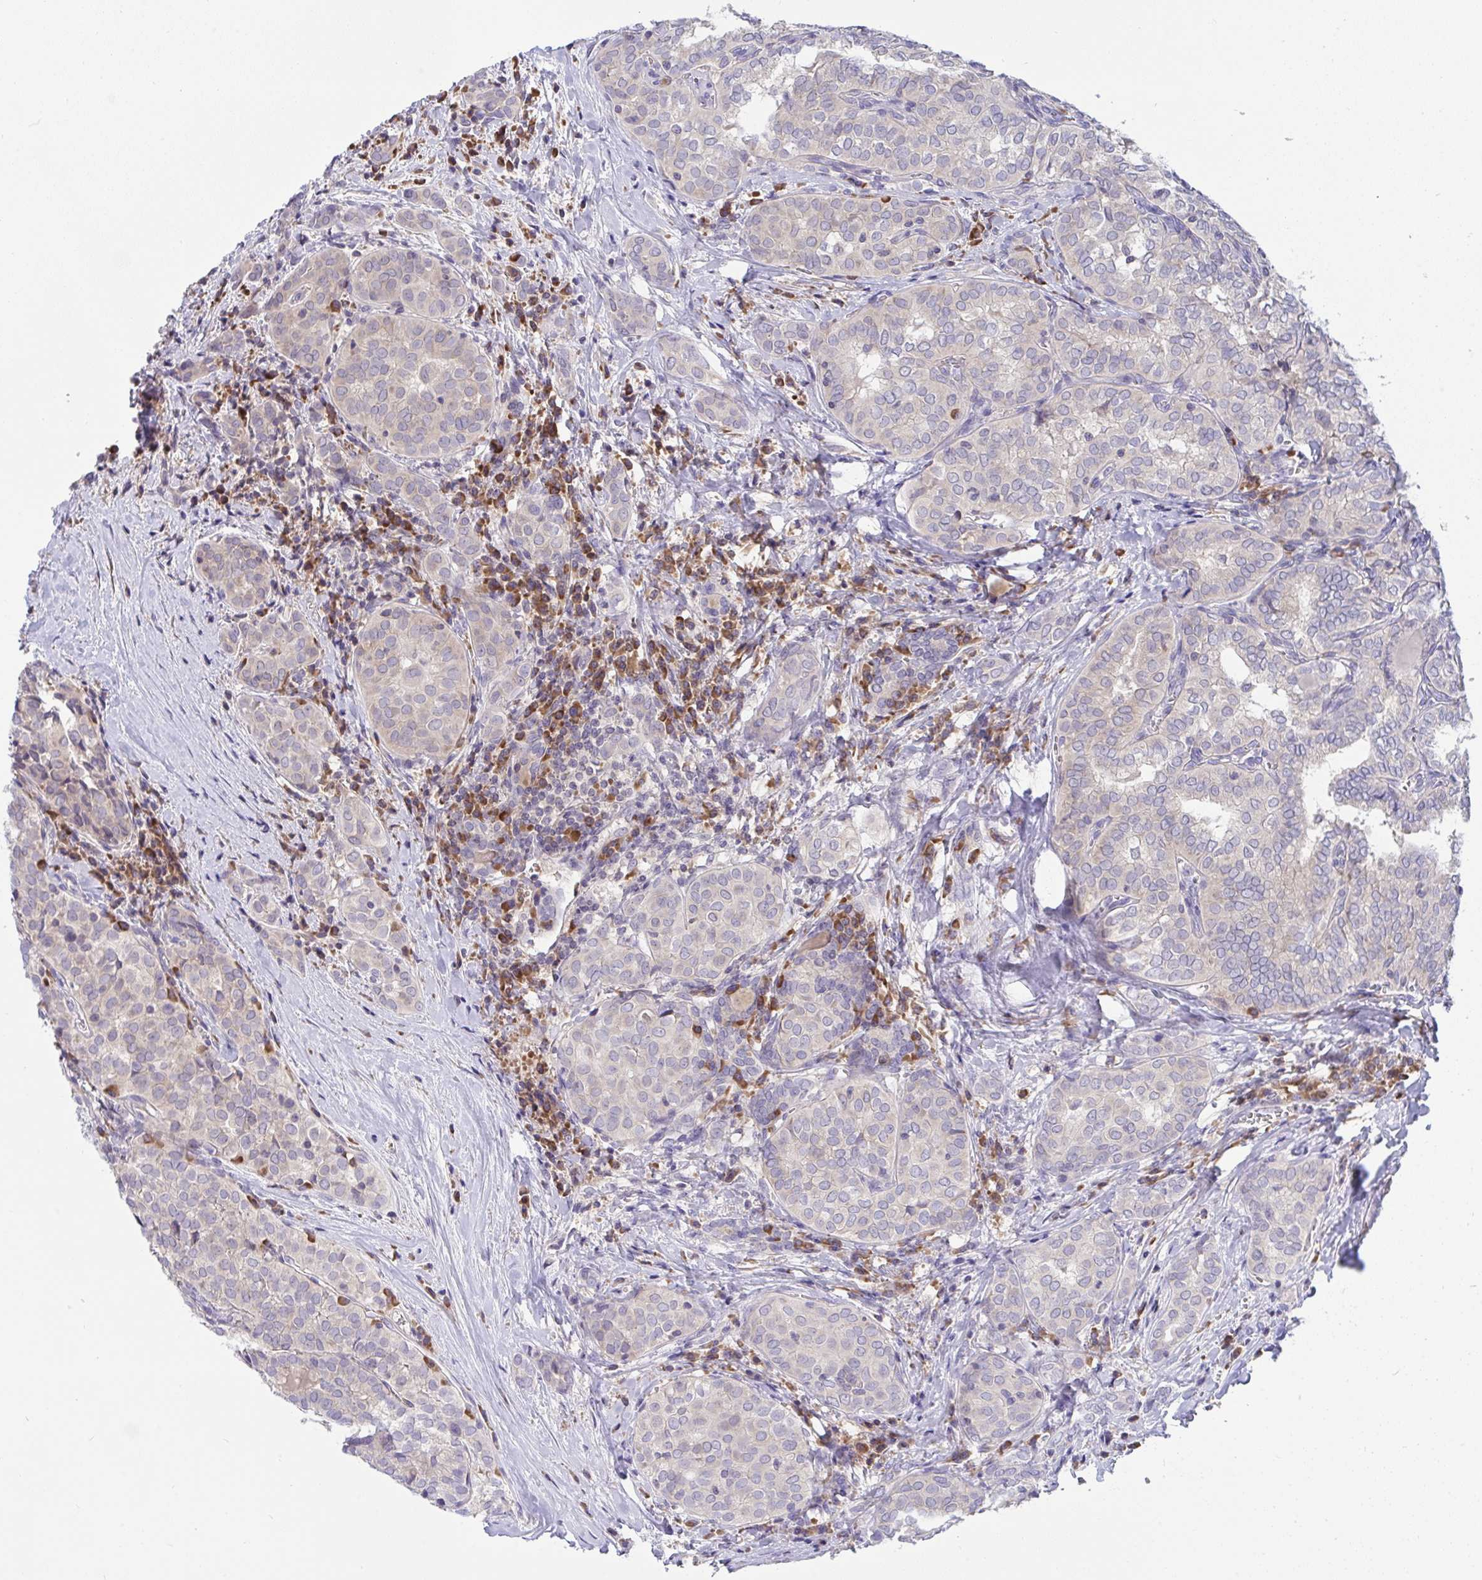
{"staining": {"intensity": "negative", "quantity": "none", "location": "none"}, "tissue": "thyroid cancer", "cell_type": "Tumor cells", "image_type": "cancer", "snomed": [{"axis": "morphology", "description": "Papillary adenocarcinoma, NOS"}, {"axis": "topography", "description": "Thyroid gland"}], "caption": "Tumor cells are negative for protein expression in human thyroid cancer.", "gene": "TMEM41A", "patient": {"sex": "female", "age": 30}}